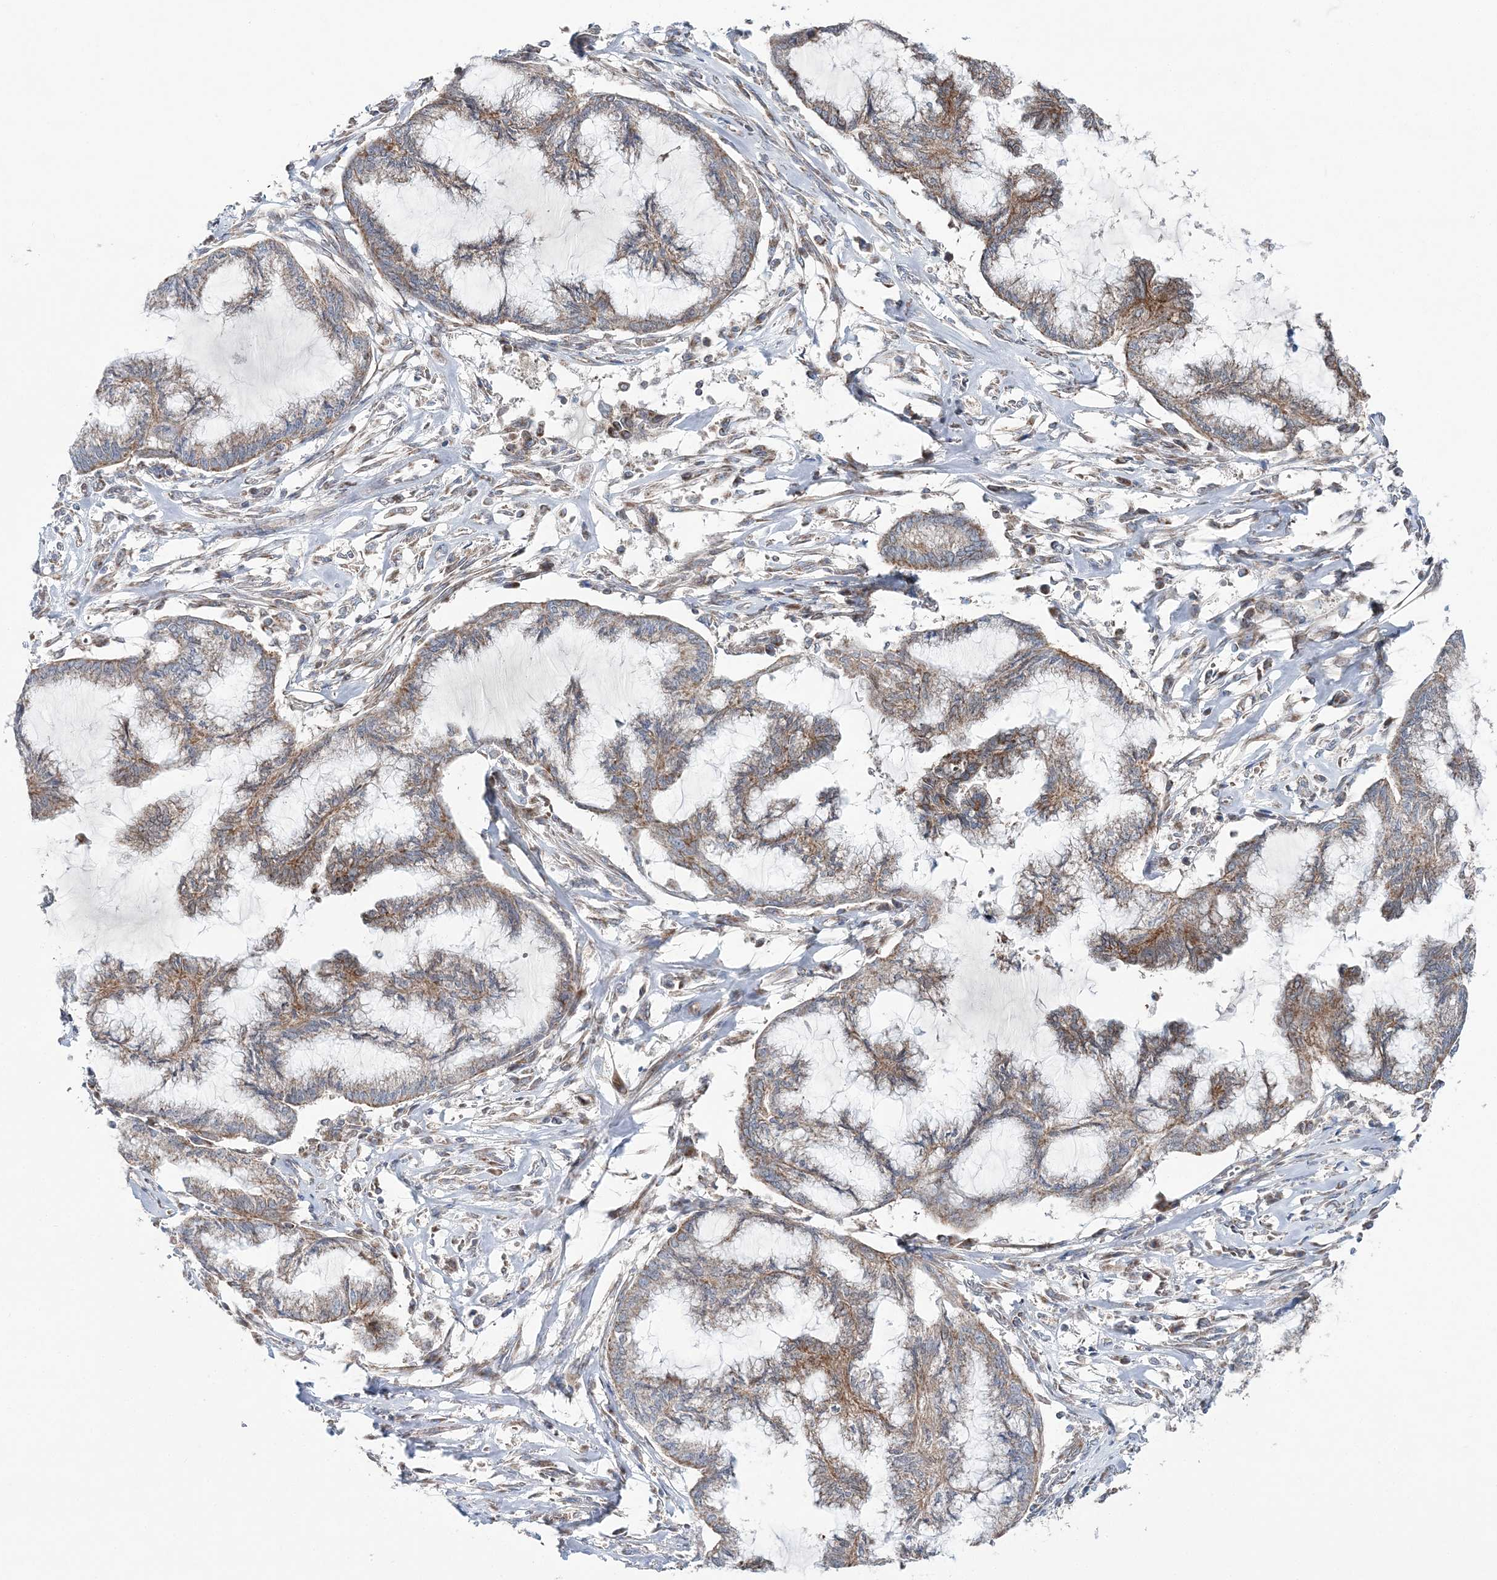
{"staining": {"intensity": "moderate", "quantity": ">75%", "location": "cytoplasmic/membranous"}, "tissue": "endometrial cancer", "cell_type": "Tumor cells", "image_type": "cancer", "snomed": [{"axis": "morphology", "description": "Adenocarcinoma, NOS"}, {"axis": "topography", "description": "Endometrium"}], "caption": "Human endometrial cancer (adenocarcinoma) stained for a protein (brown) reveals moderate cytoplasmic/membranous positive expression in about >75% of tumor cells.", "gene": "OPA1", "patient": {"sex": "female", "age": 86}}